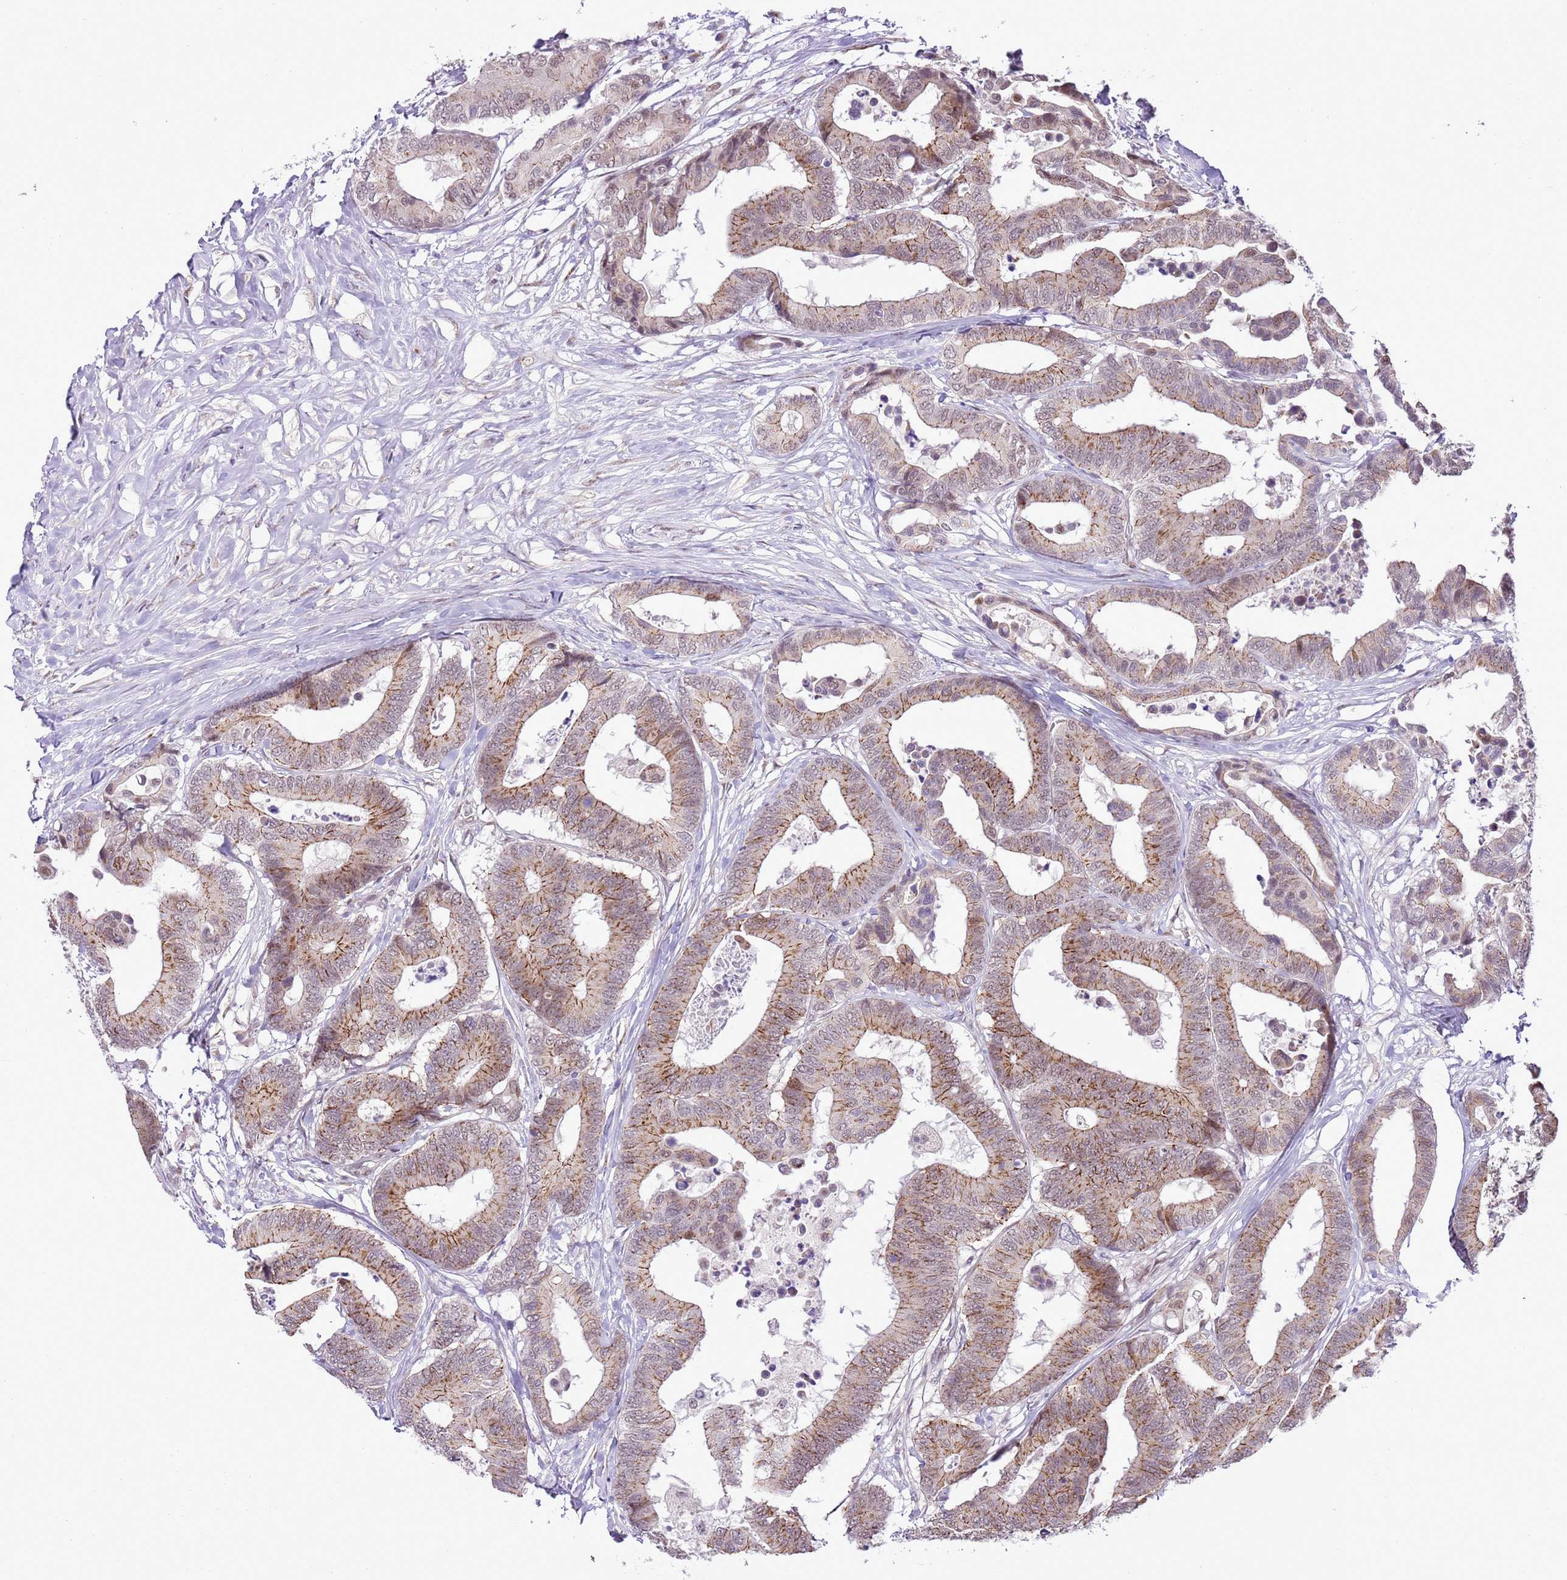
{"staining": {"intensity": "moderate", "quantity": "25%-75%", "location": "cytoplasmic/membranous"}, "tissue": "colorectal cancer", "cell_type": "Tumor cells", "image_type": "cancer", "snomed": [{"axis": "morphology", "description": "Normal tissue, NOS"}, {"axis": "morphology", "description": "Adenocarcinoma, NOS"}, {"axis": "topography", "description": "Colon"}], "caption": "Brown immunohistochemical staining in colorectal adenocarcinoma demonstrates moderate cytoplasmic/membranous positivity in approximately 25%-75% of tumor cells.", "gene": "NACC2", "patient": {"sex": "male", "age": 82}}